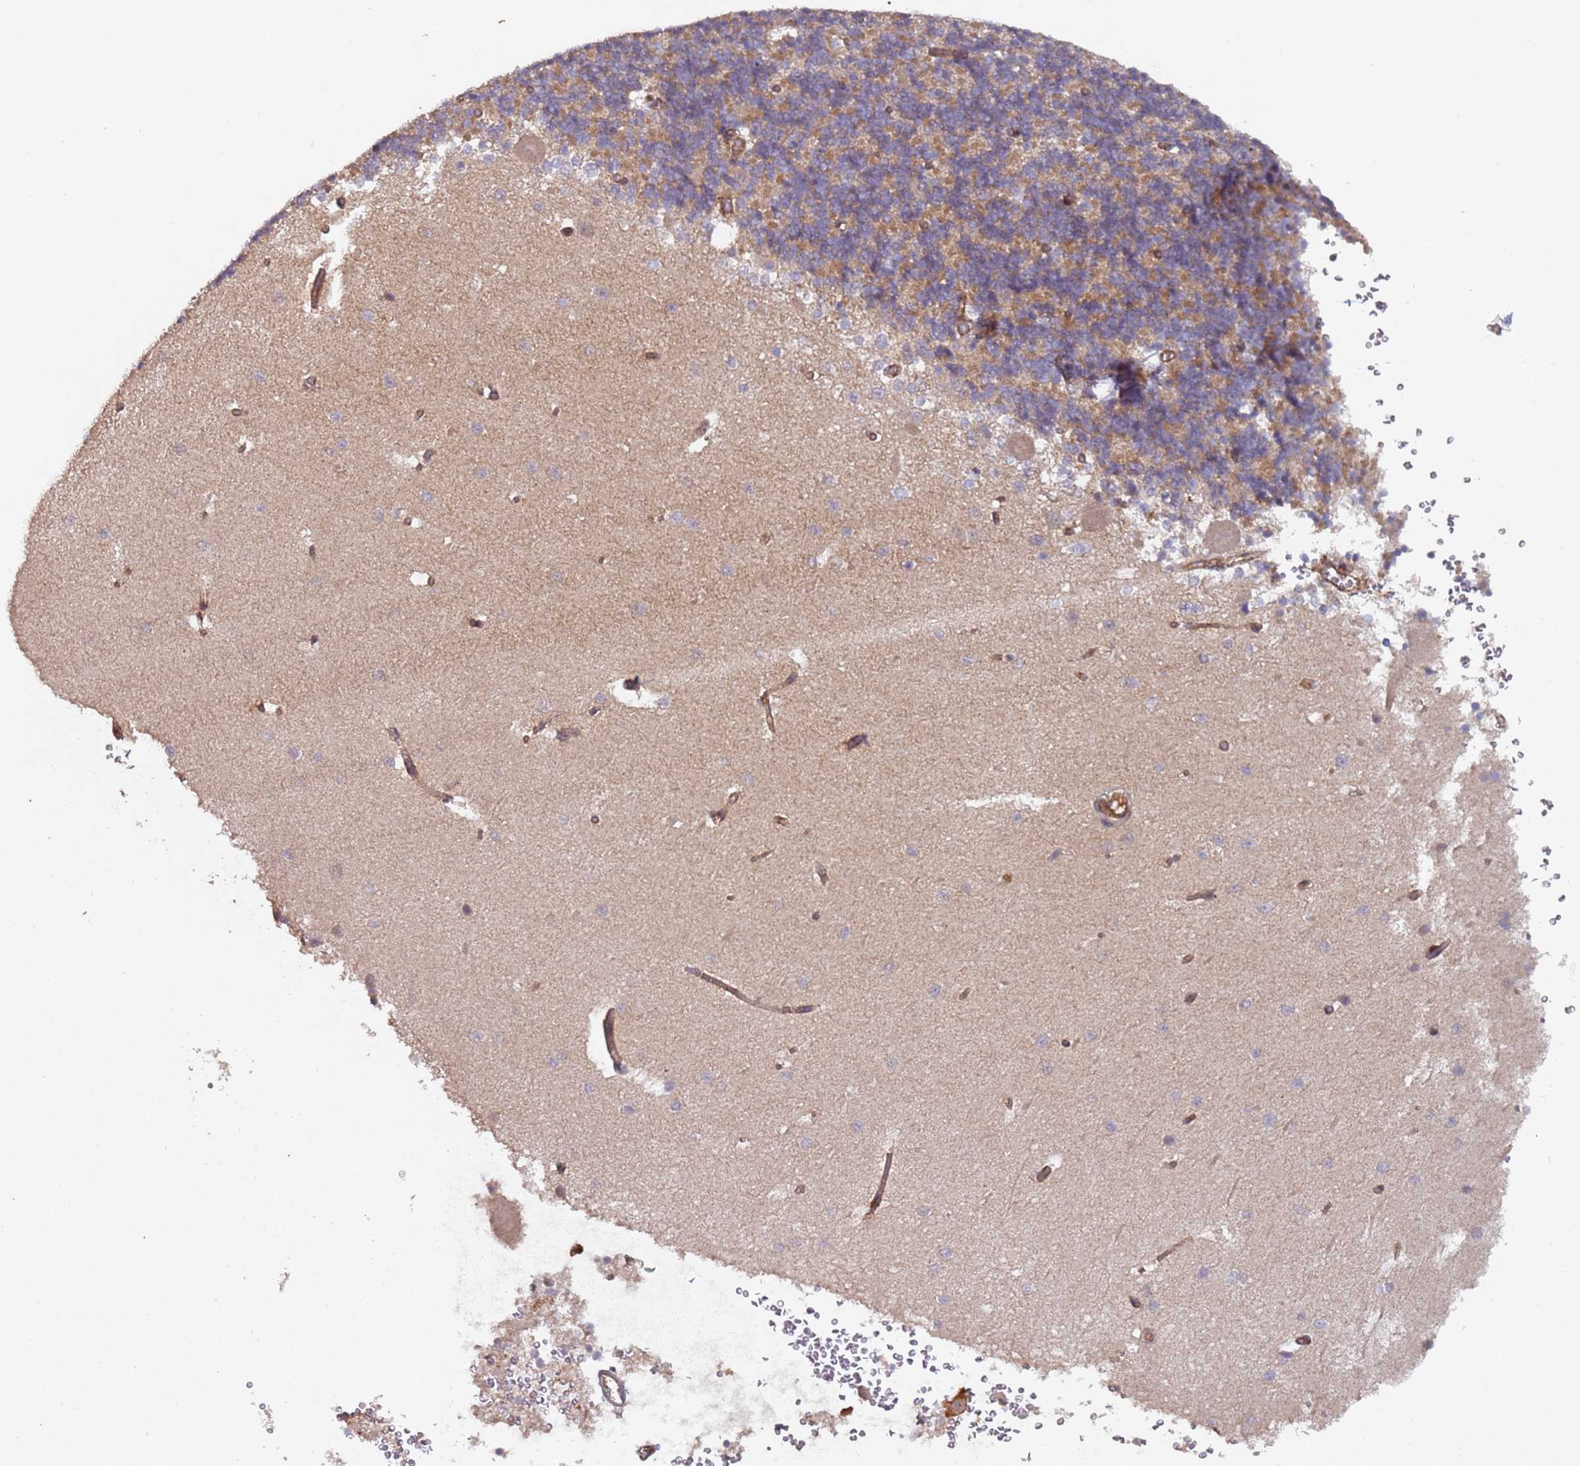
{"staining": {"intensity": "moderate", "quantity": "<25%", "location": "cytoplasmic/membranous"}, "tissue": "cerebellum", "cell_type": "Cells in granular layer", "image_type": "normal", "snomed": [{"axis": "morphology", "description": "Normal tissue, NOS"}, {"axis": "topography", "description": "Cerebellum"}], "caption": "A brown stain shows moderate cytoplasmic/membranous positivity of a protein in cells in granular layer of unremarkable human cerebellum. (Stains: DAB (3,3'-diaminobenzidine) in brown, nuclei in blue, Microscopy: brightfield microscopy at high magnification).", "gene": "KANSL1L", "patient": {"sex": "male", "age": 37}}